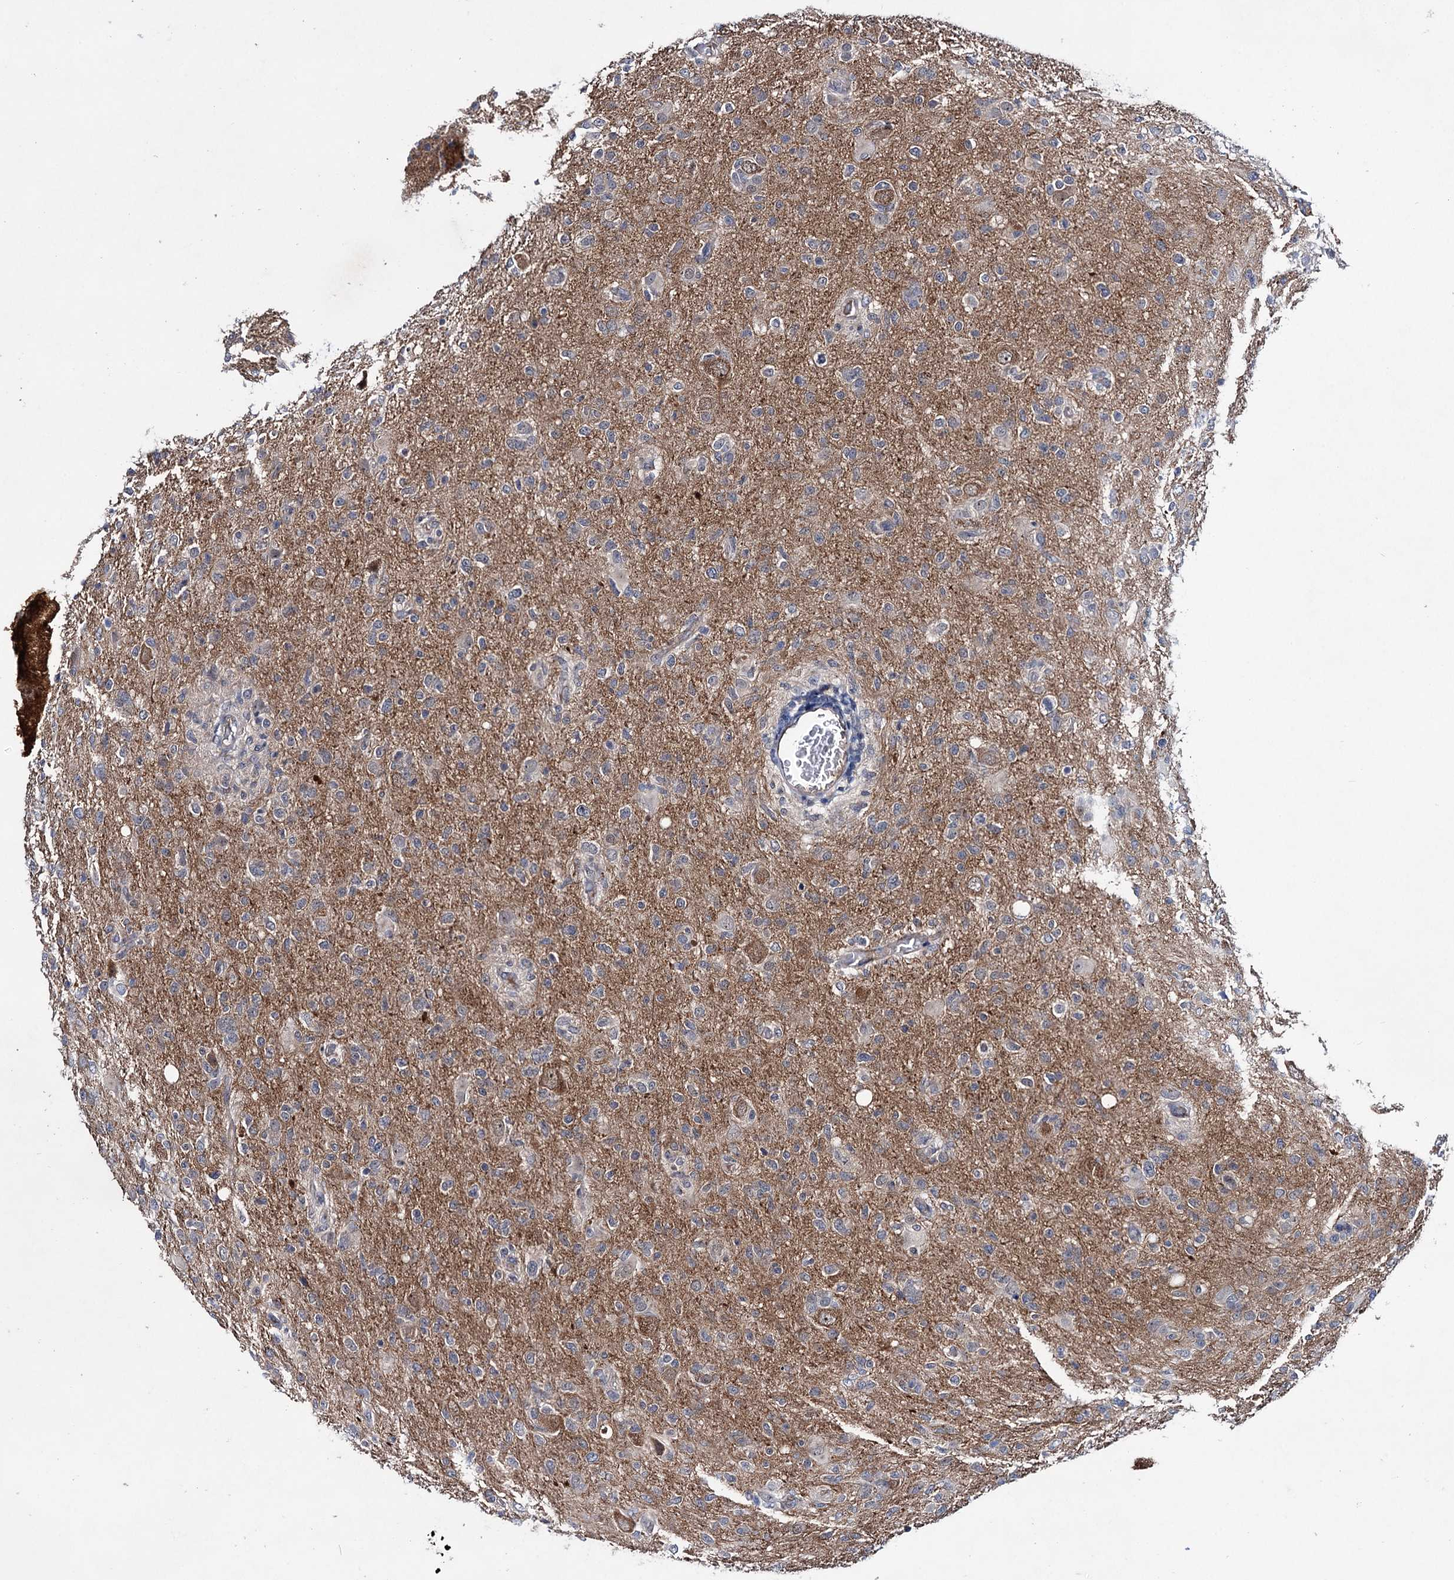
{"staining": {"intensity": "negative", "quantity": "none", "location": "none"}, "tissue": "glioma", "cell_type": "Tumor cells", "image_type": "cancer", "snomed": [{"axis": "morphology", "description": "Glioma, malignant, High grade"}, {"axis": "topography", "description": "Brain"}], "caption": "Tumor cells are negative for brown protein staining in glioma.", "gene": "EYA4", "patient": {"sex": "female", "age": 57}}